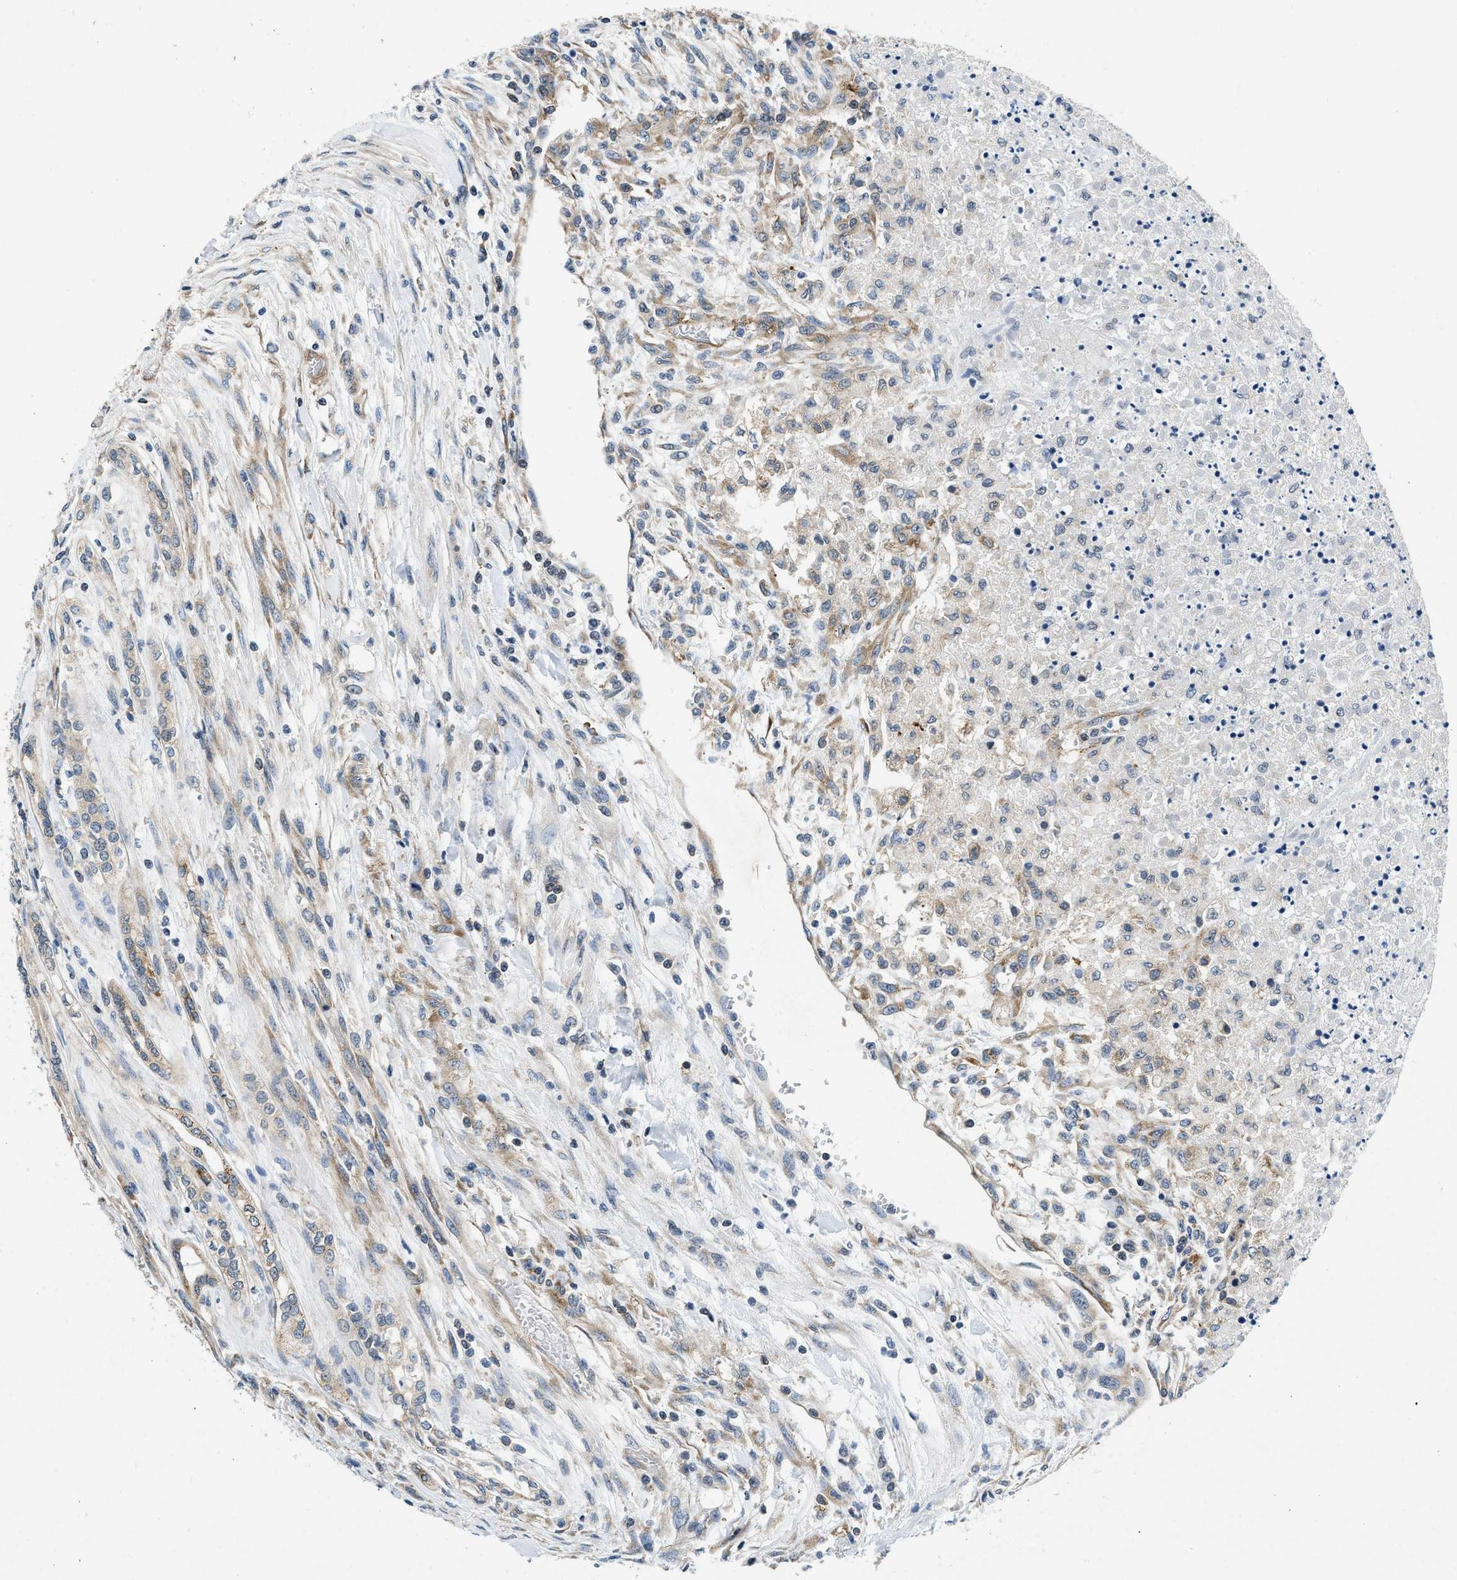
{"staining": {"intensity": "negative", "quantity": "none", "location": "none"}, "tissue": "renal cancer", "cell_type": "Tumor cells", "image_type": "cancer", "snomed": [{"axis": "morphology", "description": "Adenocarcinoma, NOS"}, {"axis": "topography", "description": "Kidney"}], "caption": "High power microscopy histopathology image of an immunohistochemistry (IHC) micrograph of renal adenocarcinoma, revealing no significant staining in tumor cells.", "gene": "PA2G4", "patient": {"sex": "female", "age": 54}}